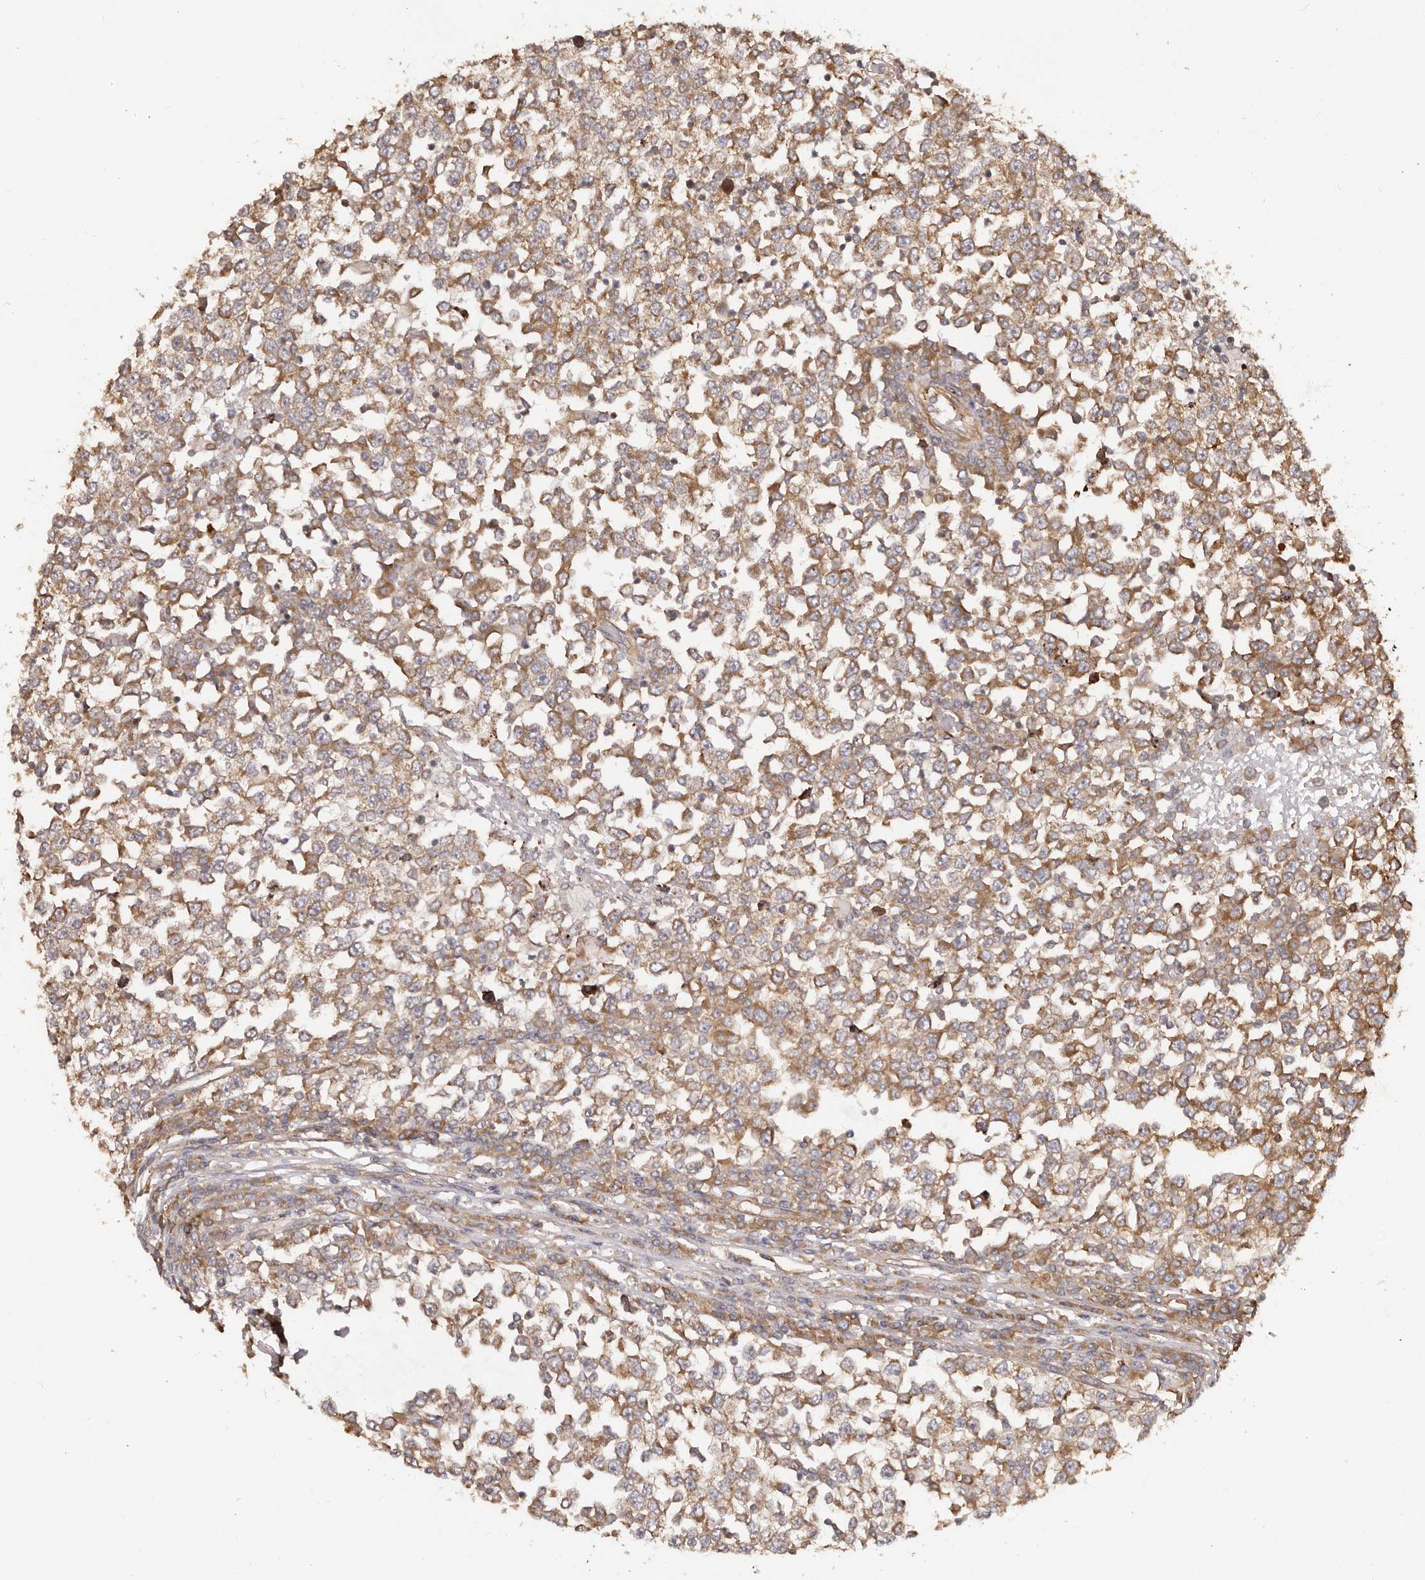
{"staining": {"intensity": "moderate", "quantity": ">75%", "location": "cytoplasmic/membranous"}, "tissue": "testis cancer", "cell_type": "Tumor cells", "image_type": "cancer", "snomed": [{"axis": "morphology", "description": "Seminoma, NOS"}, {"axis": "topography", "description": "Testis"}], "caption": "Moderate cytoplasmic/membranous protein staining is identified in approximately >75% of tumor cells in testis cancer (seminoma).", "gene": "RPS6", "patient": {"sex": "male", "age": 65}}